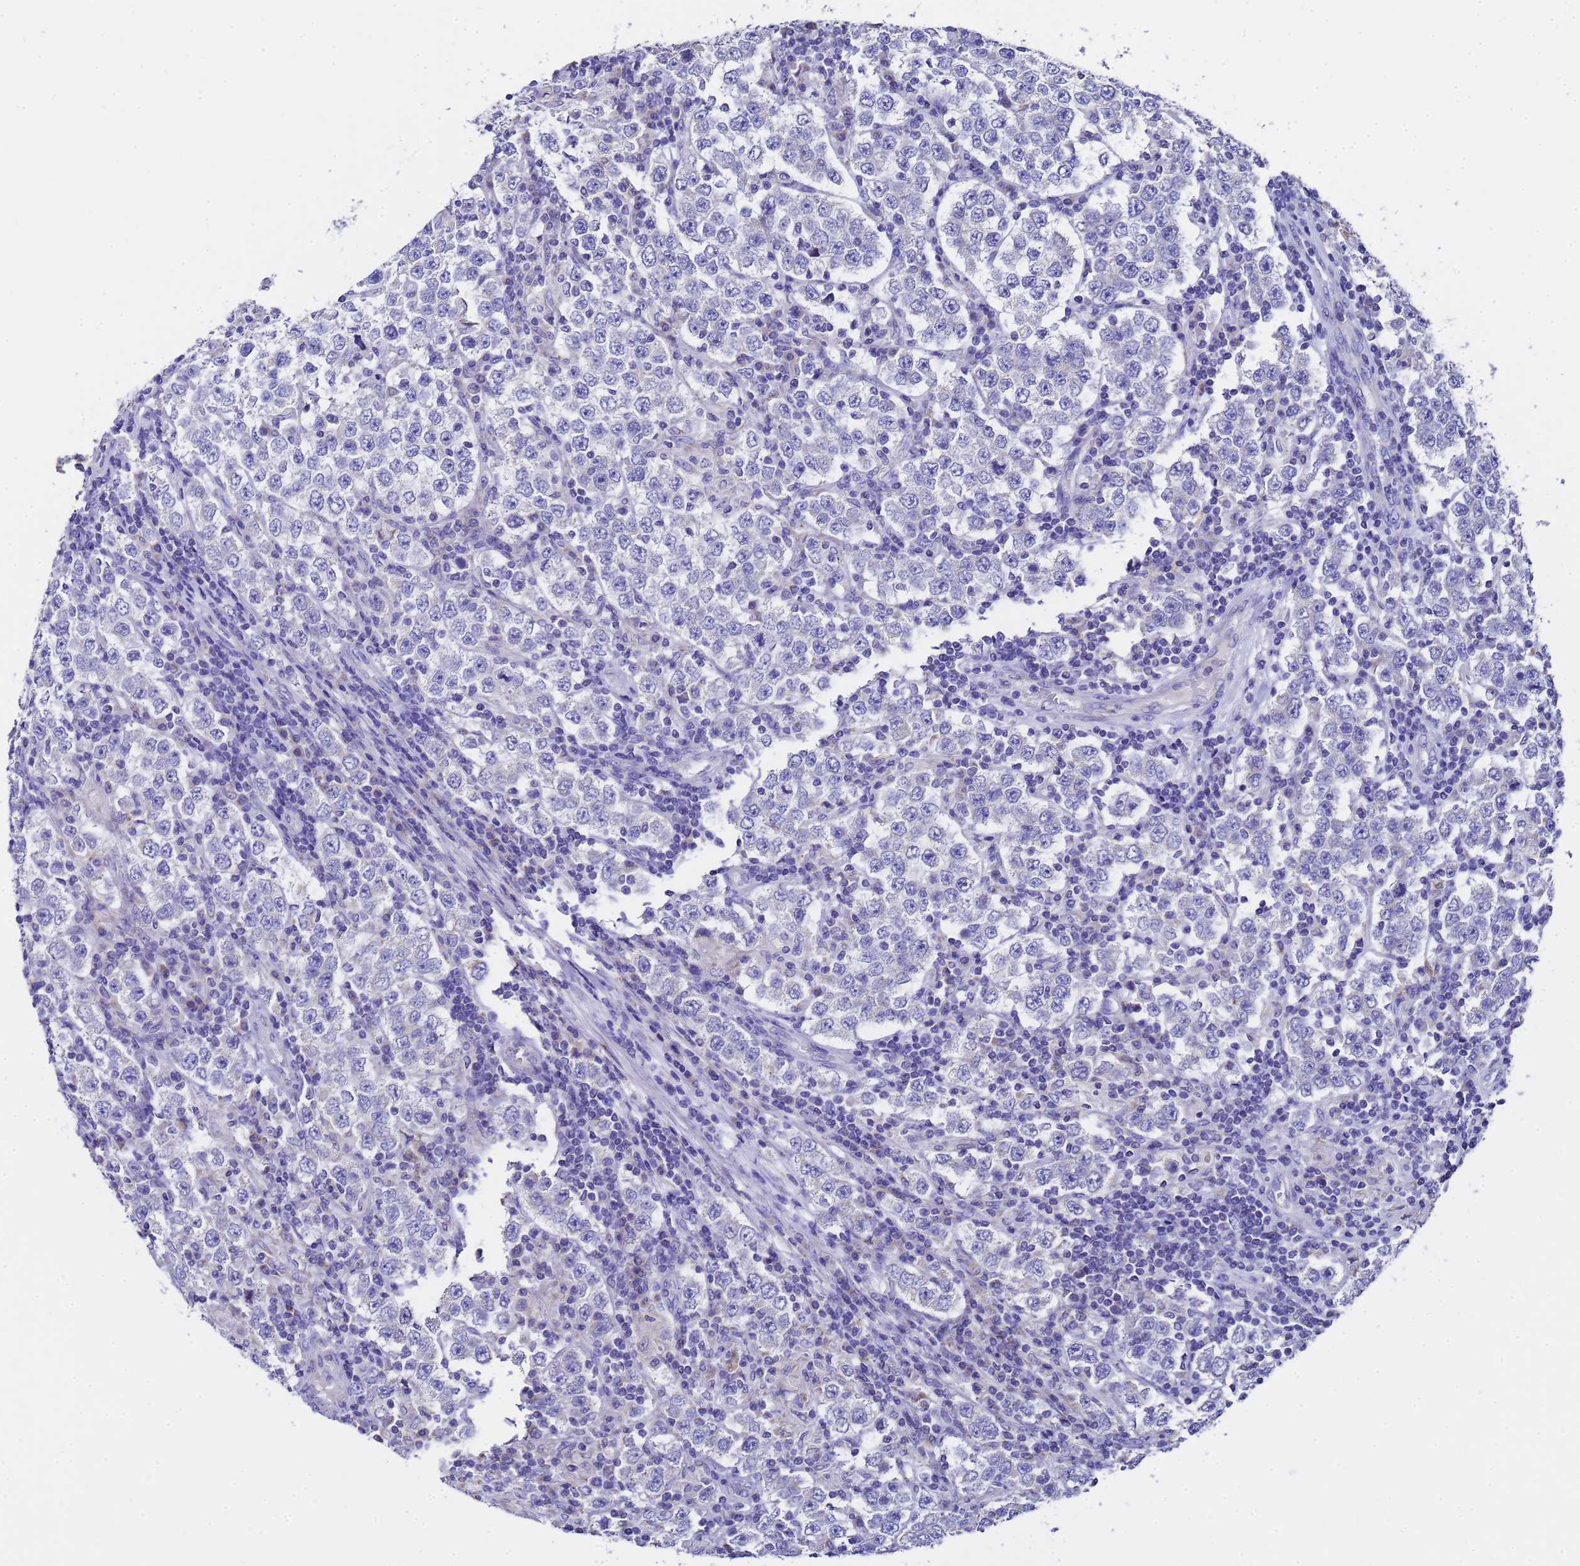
{"staining": {"intensity": "negative", "quantity": "none", "location": "none"}, "tissue": "testis cancer", "cell_type": "Tumor cells", "image_type": "cancer", "snomed": [{"axis": "morphology", "description": "Normal tissue, NOS"}, {"axis": "morphology", "description": "Urothelial carcinoma, High grade"}, {"axis": "morphology", "description": "Seminoma, NOS"}, {"axis": "morphology", "description": "Carcinoma, Embryonal, NOS"}, {"axis": "topography", "description": "Urinary bladder"}, {"axis": "topography", "description": "Testis"}], "caption": "Immunohistochemistry micrograph of neoplastic tissue: testis embryonal carcinoma stained with DAB (3,3'-diaminobenzidine) demonstrates no significant protein positivity in tumor cells.", "gene": "MRPS12", "patient": {"sex": "male", "age": 41}}